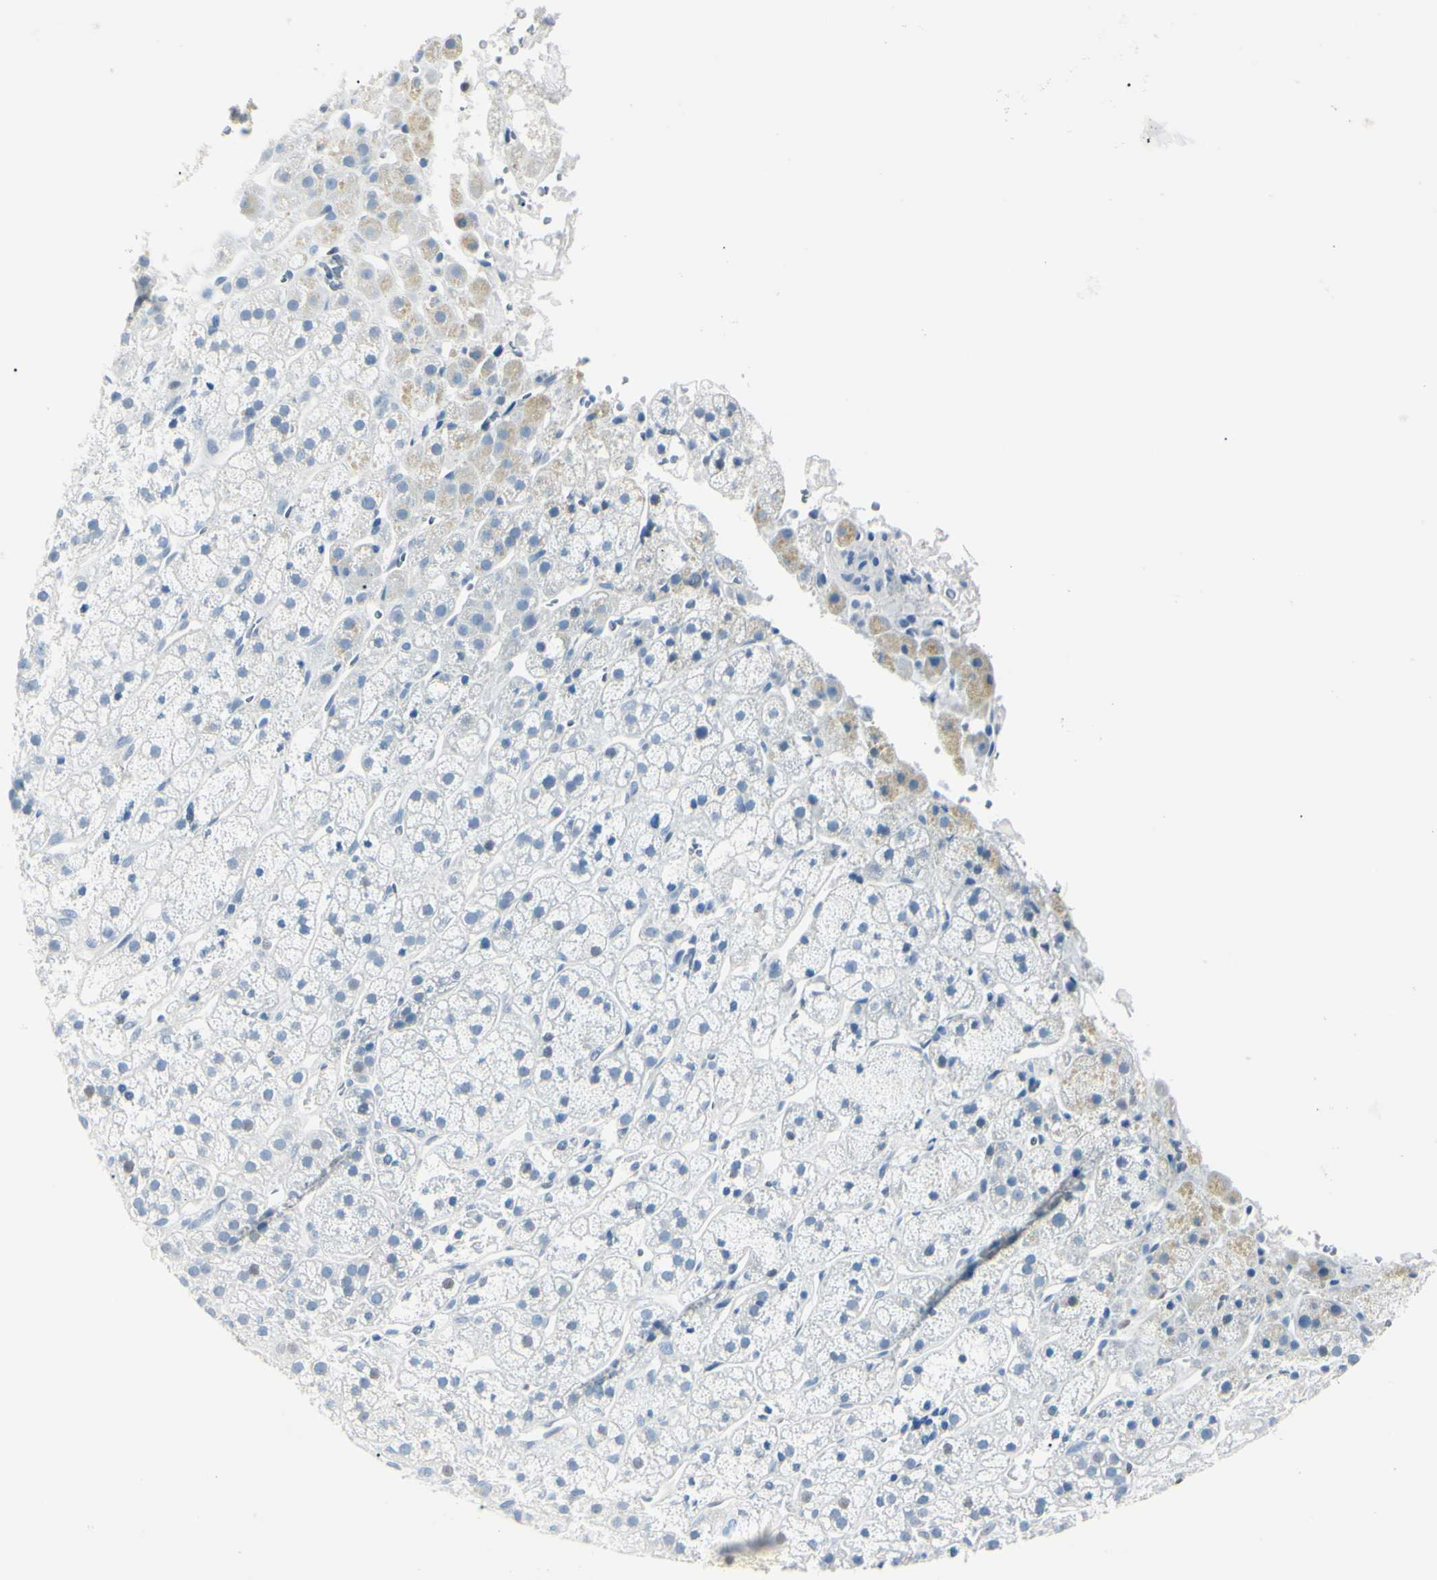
{"staining": {"intensity": "negative", "quantity": "none", "location": "none"}, "tissue": "adrenal gland", "cell_type": "Glandular cells", "image_type": "normal", "snomed": [{"axis": "morphology", "description": "Normal tissue, NOS"}, {"axis": "topography", "description": "Adrenal gland"}], "caption": "Immunohistochemical staining of normal human adrenal gland exhibits no significant staining in glandular cells.", "gene": "CA2", "patient": {"sex": "male", "age": 56}}